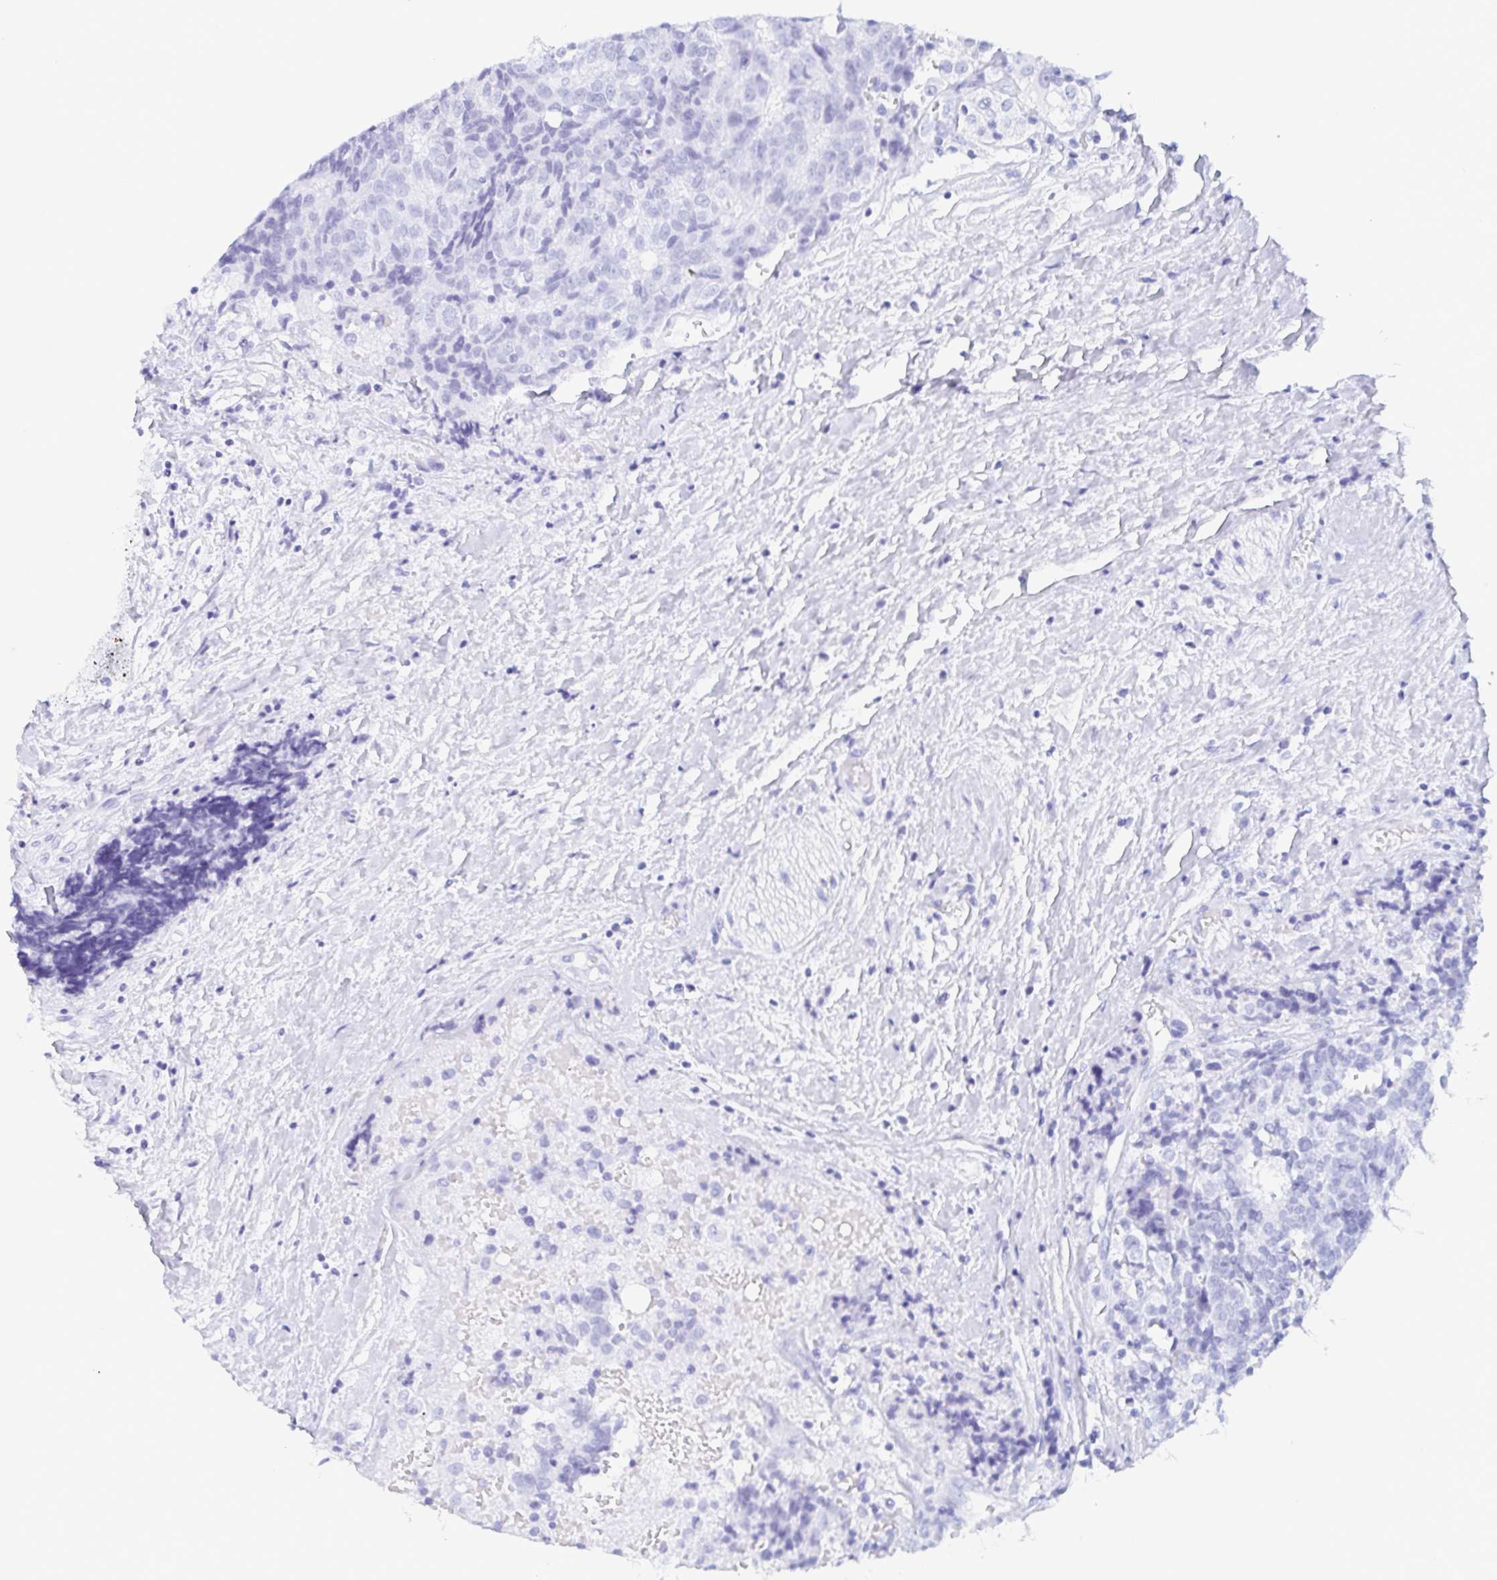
{"staining": {"intensity": "negative", "quantity": "none", "location": "none"}, "tissue": "prostate cancer", "cell_type": "Tumor cells", "image_type": "cancer", "snomed": [{"axis": "morphology", "description": "Adenocarcinoma, High grade"}, {"axis": "topography", "description": "Prostate and seminal vesicle, NOS"}], "caption": "A high-resolution photomicrograph shows immunohistochemistry staining of prostate cancer (high-grade adenocarcinoma), which reveals no significant staining in tumor cells. The staining is performed using DAB brown chromogen with nuclei counter-stained in using hematoxylin.", "gene": "BPIFA2", "patient": {"sex": "male", "age": 60}}